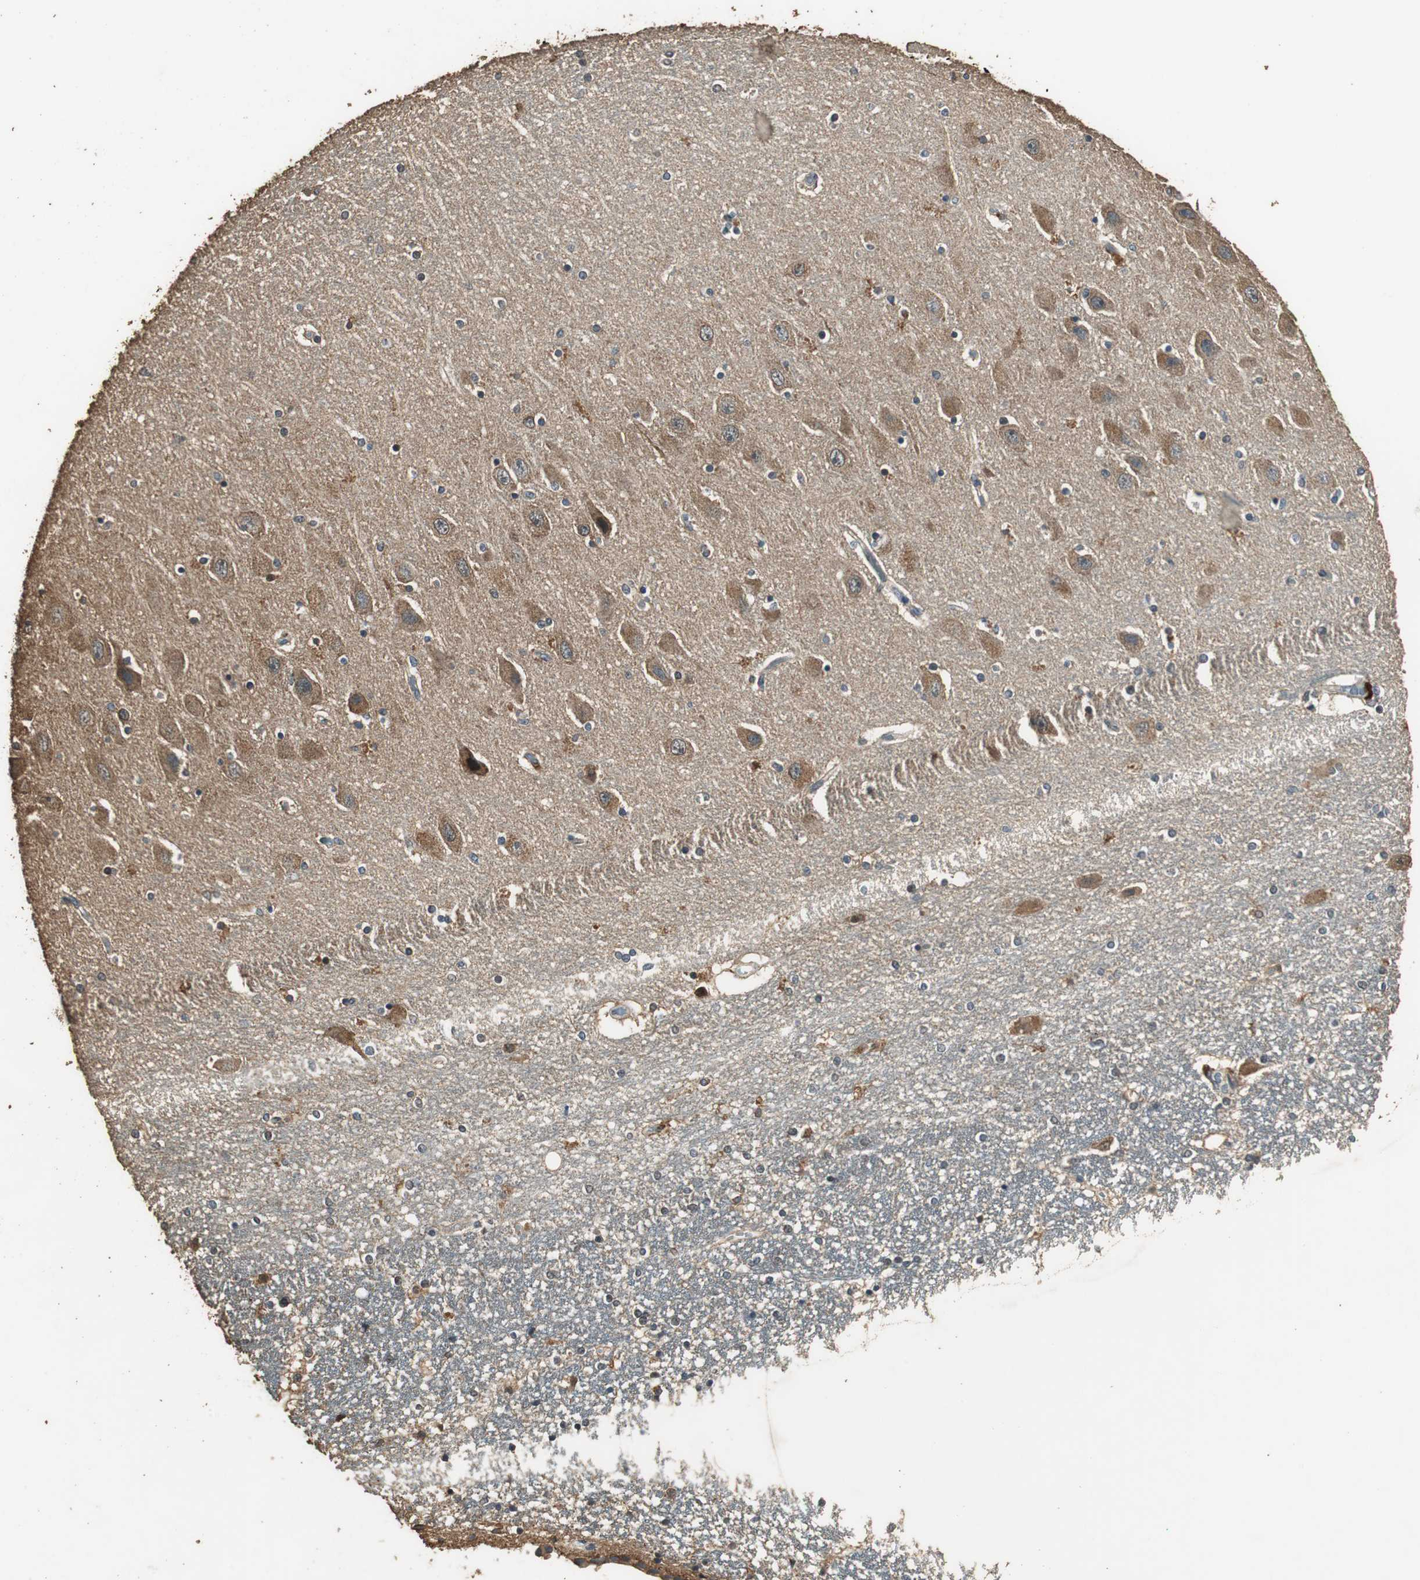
{"staining": {"intensity": "moderate", "quantity": "25%-75%", "location": "cytoplasmic/membranous,nuclear"}, "tissue": "hippocampus", "cell_type": "Glial cells", "image_type": "normal", "snomed": [{"axis": "morphology", "description": "Normal tissue, NOS"}, {"axis": "topography", "description": "Hippocampus"}], "caption": "Protein staining of benign hippocampus shows moderate cytoplasmic/membranous,nuclear positivity in about 25%-75% of glial cells.", "gene": "TMPRSS4", "patient": {"sex": "female", "age": 54}}